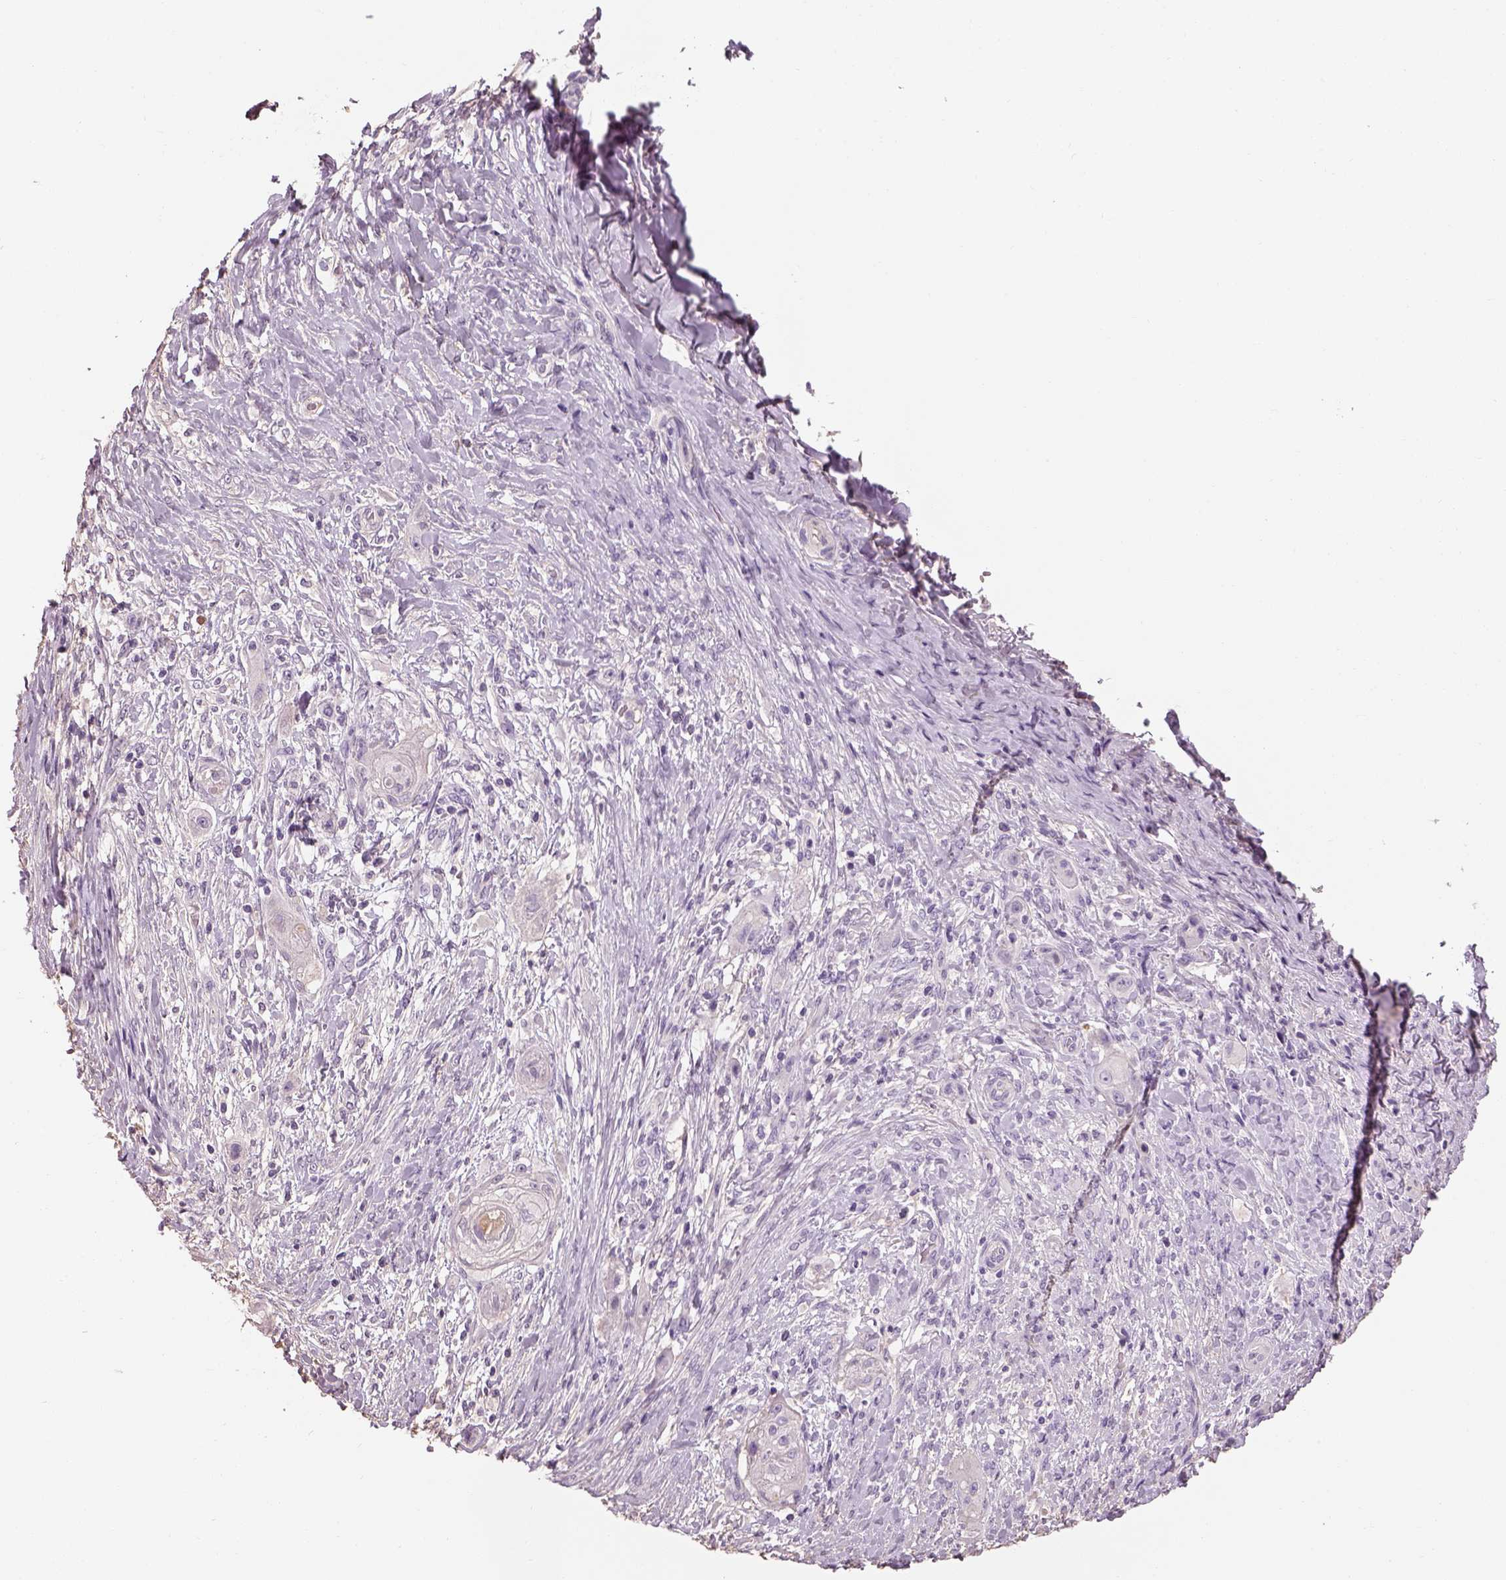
{"staining": {"intensity": "negative", "quantity": "none", "location": "none"}, "tissue": "skin cancer", "cell_type": "Tumor cells", "image_type": "cancer", "snomed": [{"axis": "morphology", "description": "Squamous cell carcinoma, NOS"}, {"axis": "topography", "description": "Skin"}], "caption": "Tumor cells show no significant expression in skin cancer (squamous cell carcinoma). (DAB immunohistochemistry (IHC) with hematoxylin counter stain).", "gene": "OTUD6A", "patient": {"sex": "male", "age": 62}}